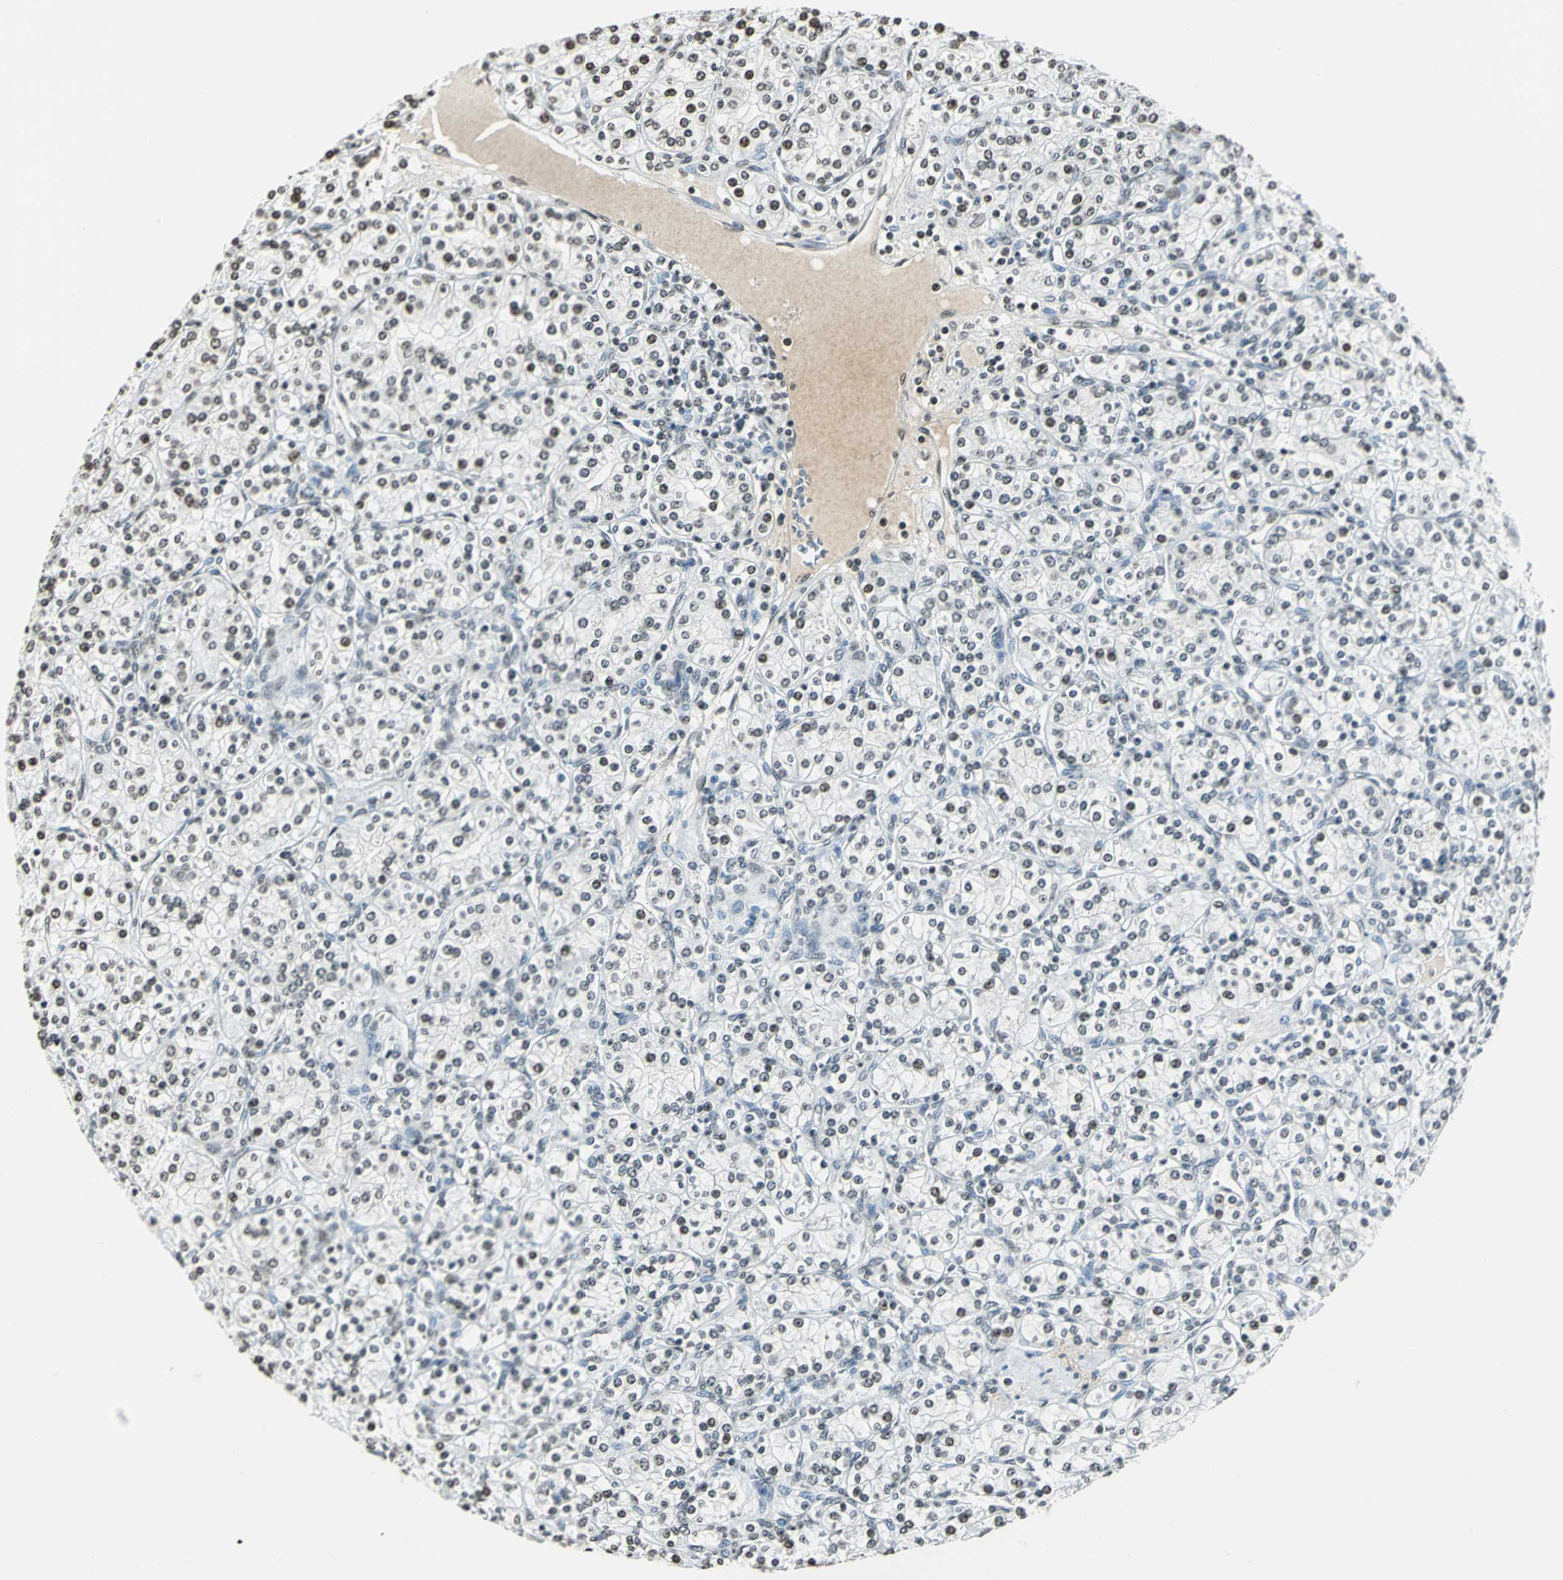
{"staining": {"intensity": "moderate", "quantity": "<25%", "location": "nuclear"}, "tissue": "renal cancer", "cell_type": "Tumor cells", "image_type": "cancer", "snomed": [{"axis": "morphology", "description": "Adenocarcinoma, NOS"}, {"axis": "topography", "description": "Kidney"}], "caption": "Renal cancer (adenocarcinoma) stained with IHC exhibits moderate nuclear staining in approximately <25% of tumor cells.", "gene": "MCM4", "patient": {"sex": "male", "age": 77}}